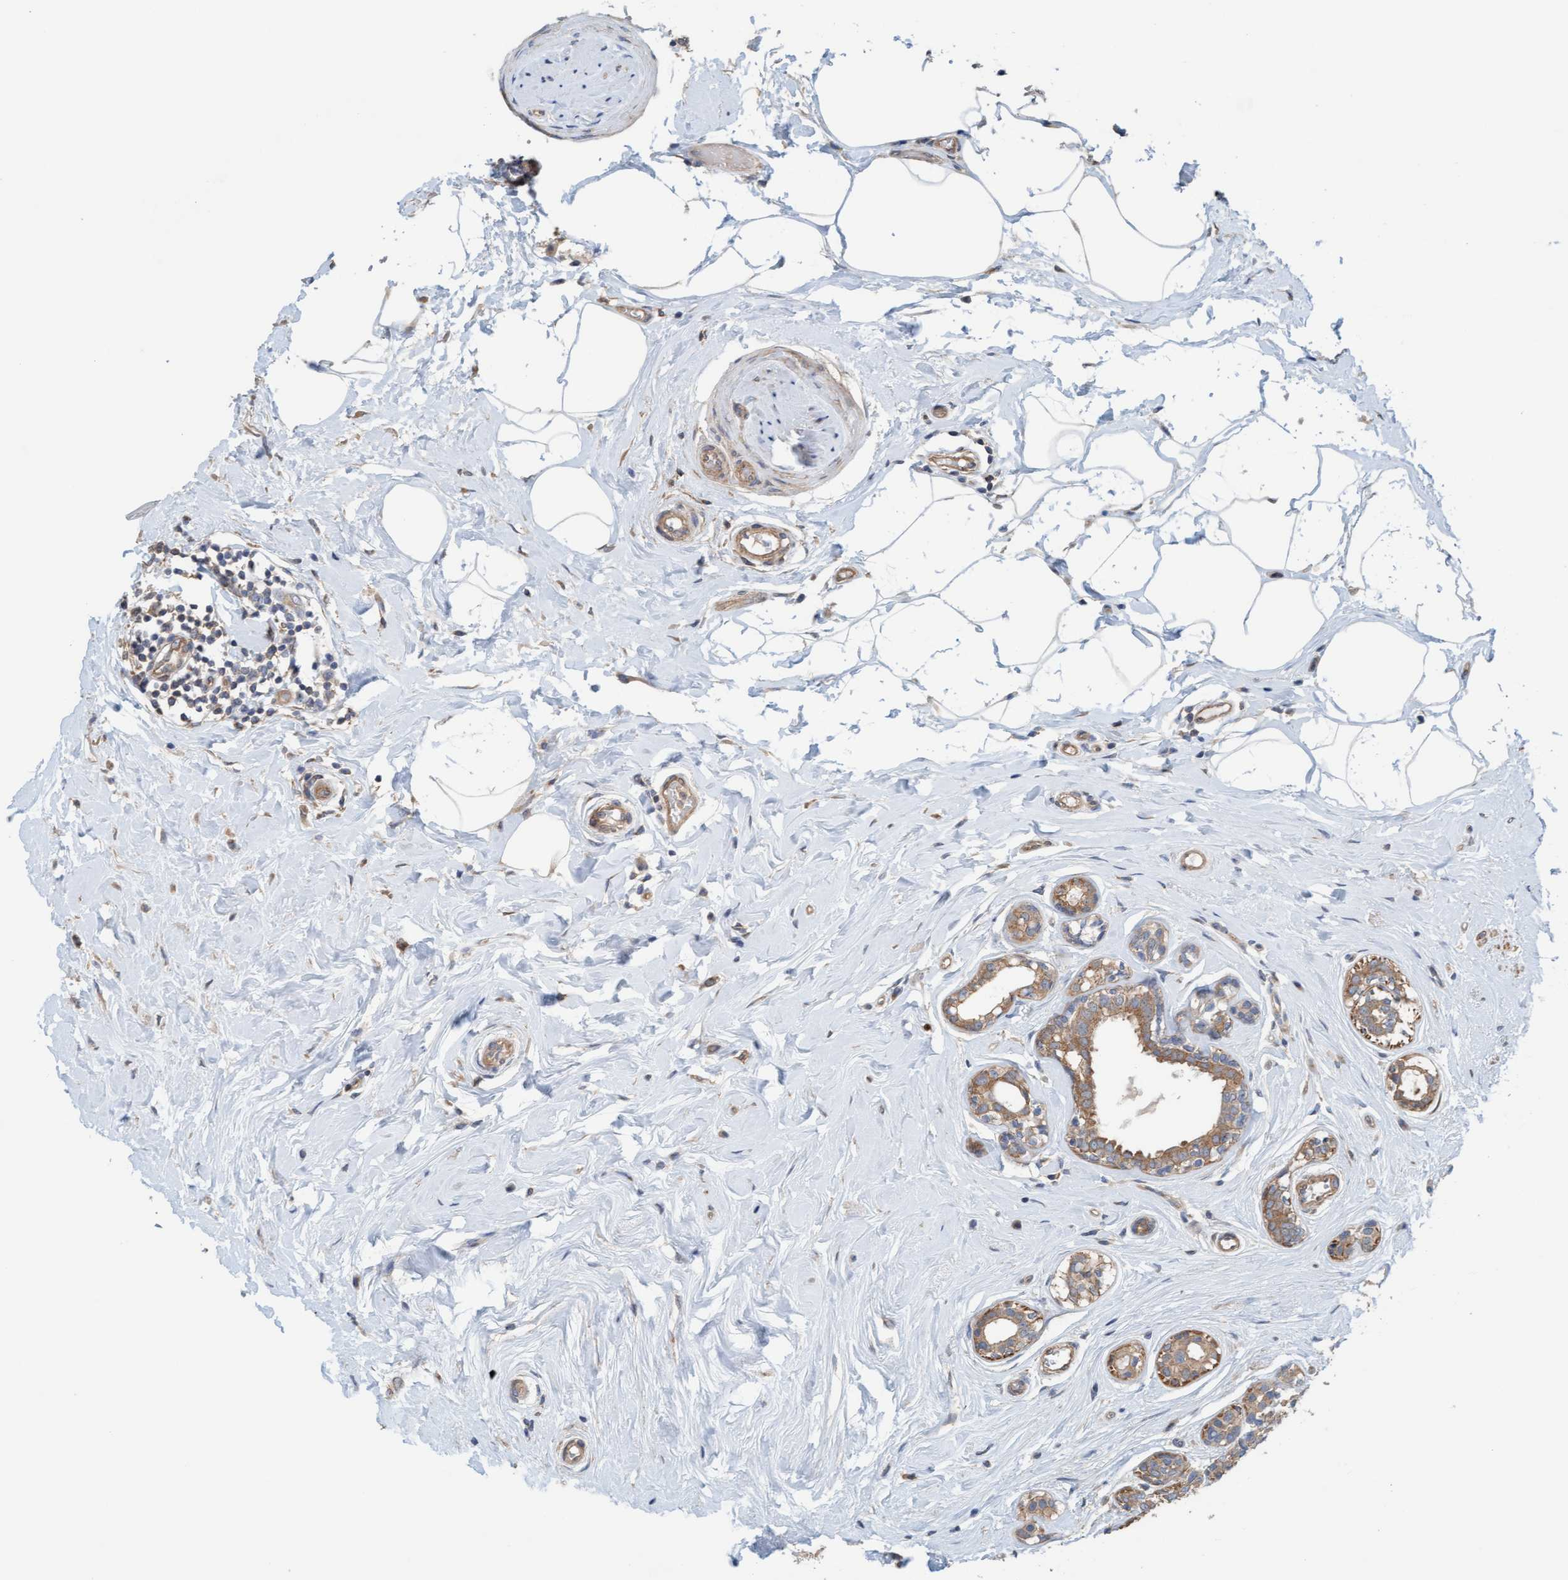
{"staining": {"intensity": "moderate", "quantity": ">75%", "location": "cytoplasmic/membranous"}, "tissue": "breast cancer", "cell_type": "Tumor cells", "image_type": "cancer", "snomed": [{"axis": "morphology", "description": "Duct carcinoma"}, {"axis": "topography", "description": "Breast"}], "caption": "IHC of human breast cancer (infiltrating ductal carcinoma) shows medium levels of moderate cytoplasmic/membranous positivity in approximately >75% of tumor cells.", "gene": "UBAP1", "patient": {"sex": "female", "age": 55}}